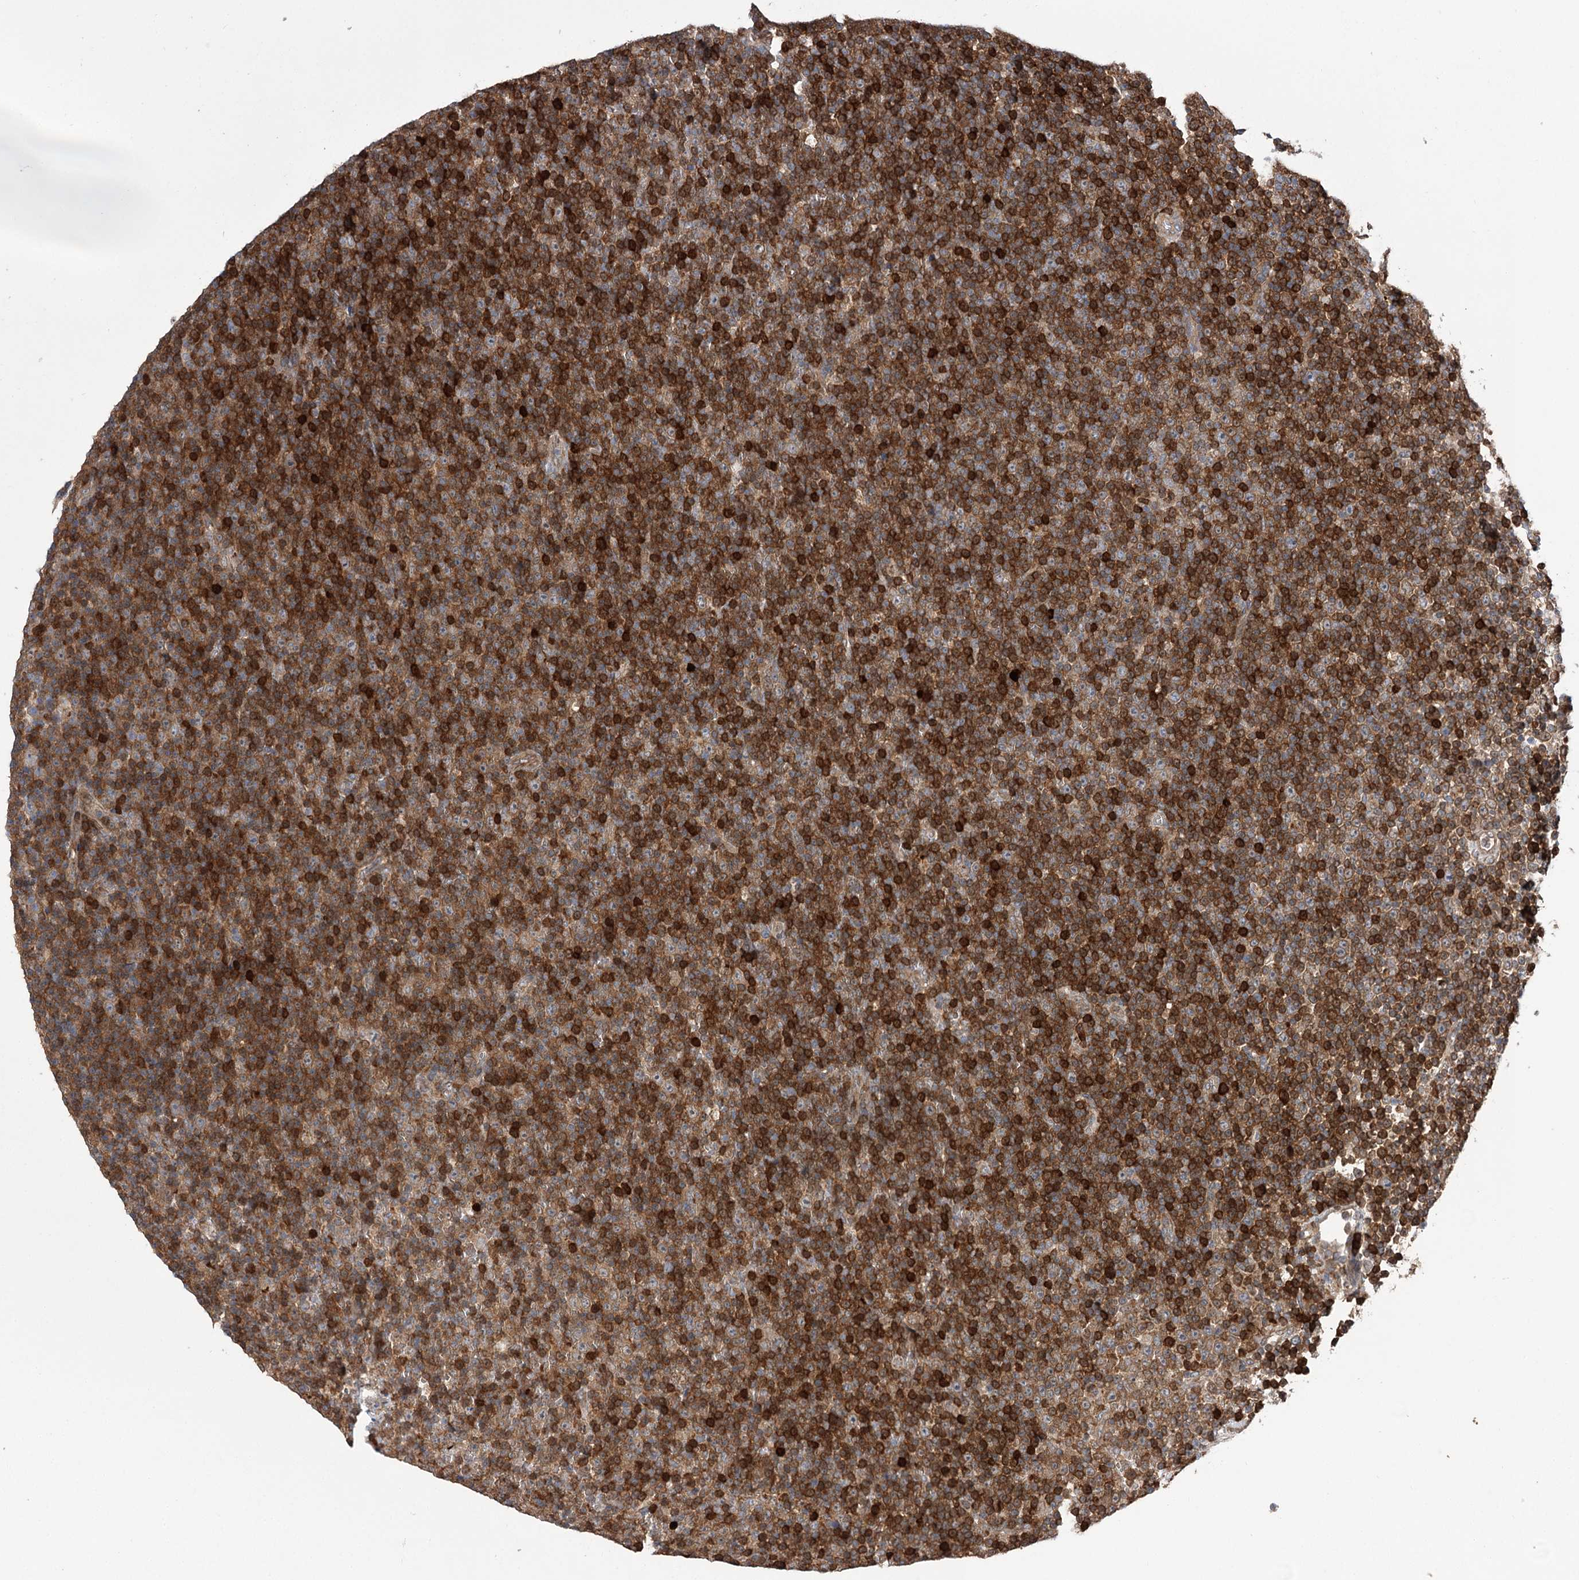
{"staining": {"intensity": "moderate", "quantity": ">75%", "location": "cytoplasmic/membranous"}, "tissue": "lymphoma", "cell_type": "Tumor cells", "image_type": "cancer", "snomed": [{"axis": "morphology", "description": "Malignant lymphoma, non-Hodgkin's type, Low grade"}, {"axis": "topography", "description": "Lymph node"}], "caption": "This image shows immunohistochemistry staining of lymphoma, with medium moderate cytoplasmic/membranous expression in about >75% of tumor cells.", "gene": "VPS37B", "patient": {"sex": "female", "age": 67}}